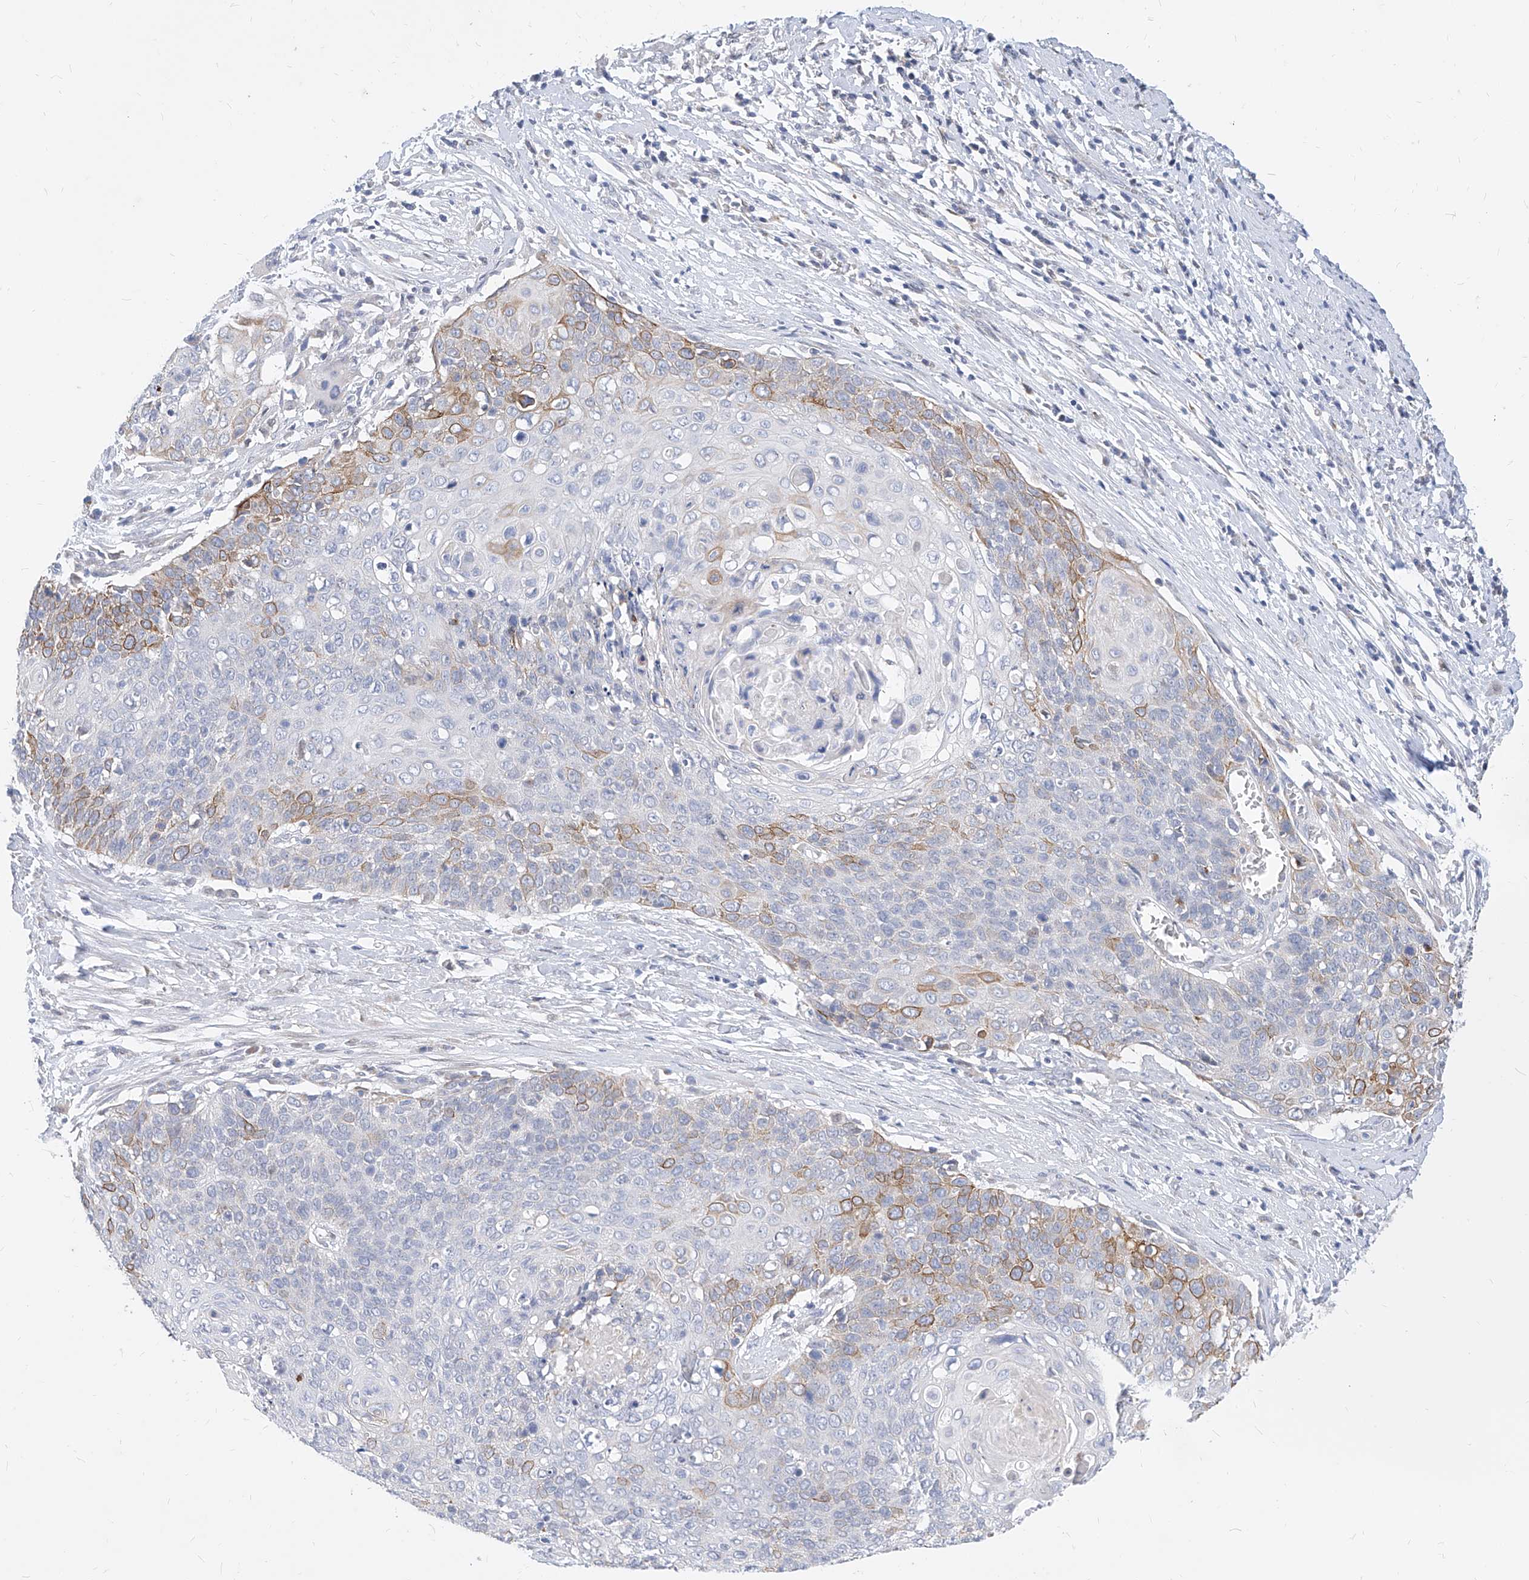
{"staining": {"intensity": "moderate", "quantity": "<25%", "location": "cytoplasmic/membranous"}, "tissue": "cervical cancer", "cell_type": "Tumor cells", "image_type": "cancer", "snomed": [{"axis": "morphology", "description": "Squamous cell carcinoma, NOS"}, {"axis": "topography", "description": "Cervix"}], "caption": "Tumor cells reveal low levels of moderate cytoplasmic/membranous expression in about <25% of cells in squamous cell carcinoma (cervical).", "gene": "MX2", "patient": {"sex": "female", "age": 39}}